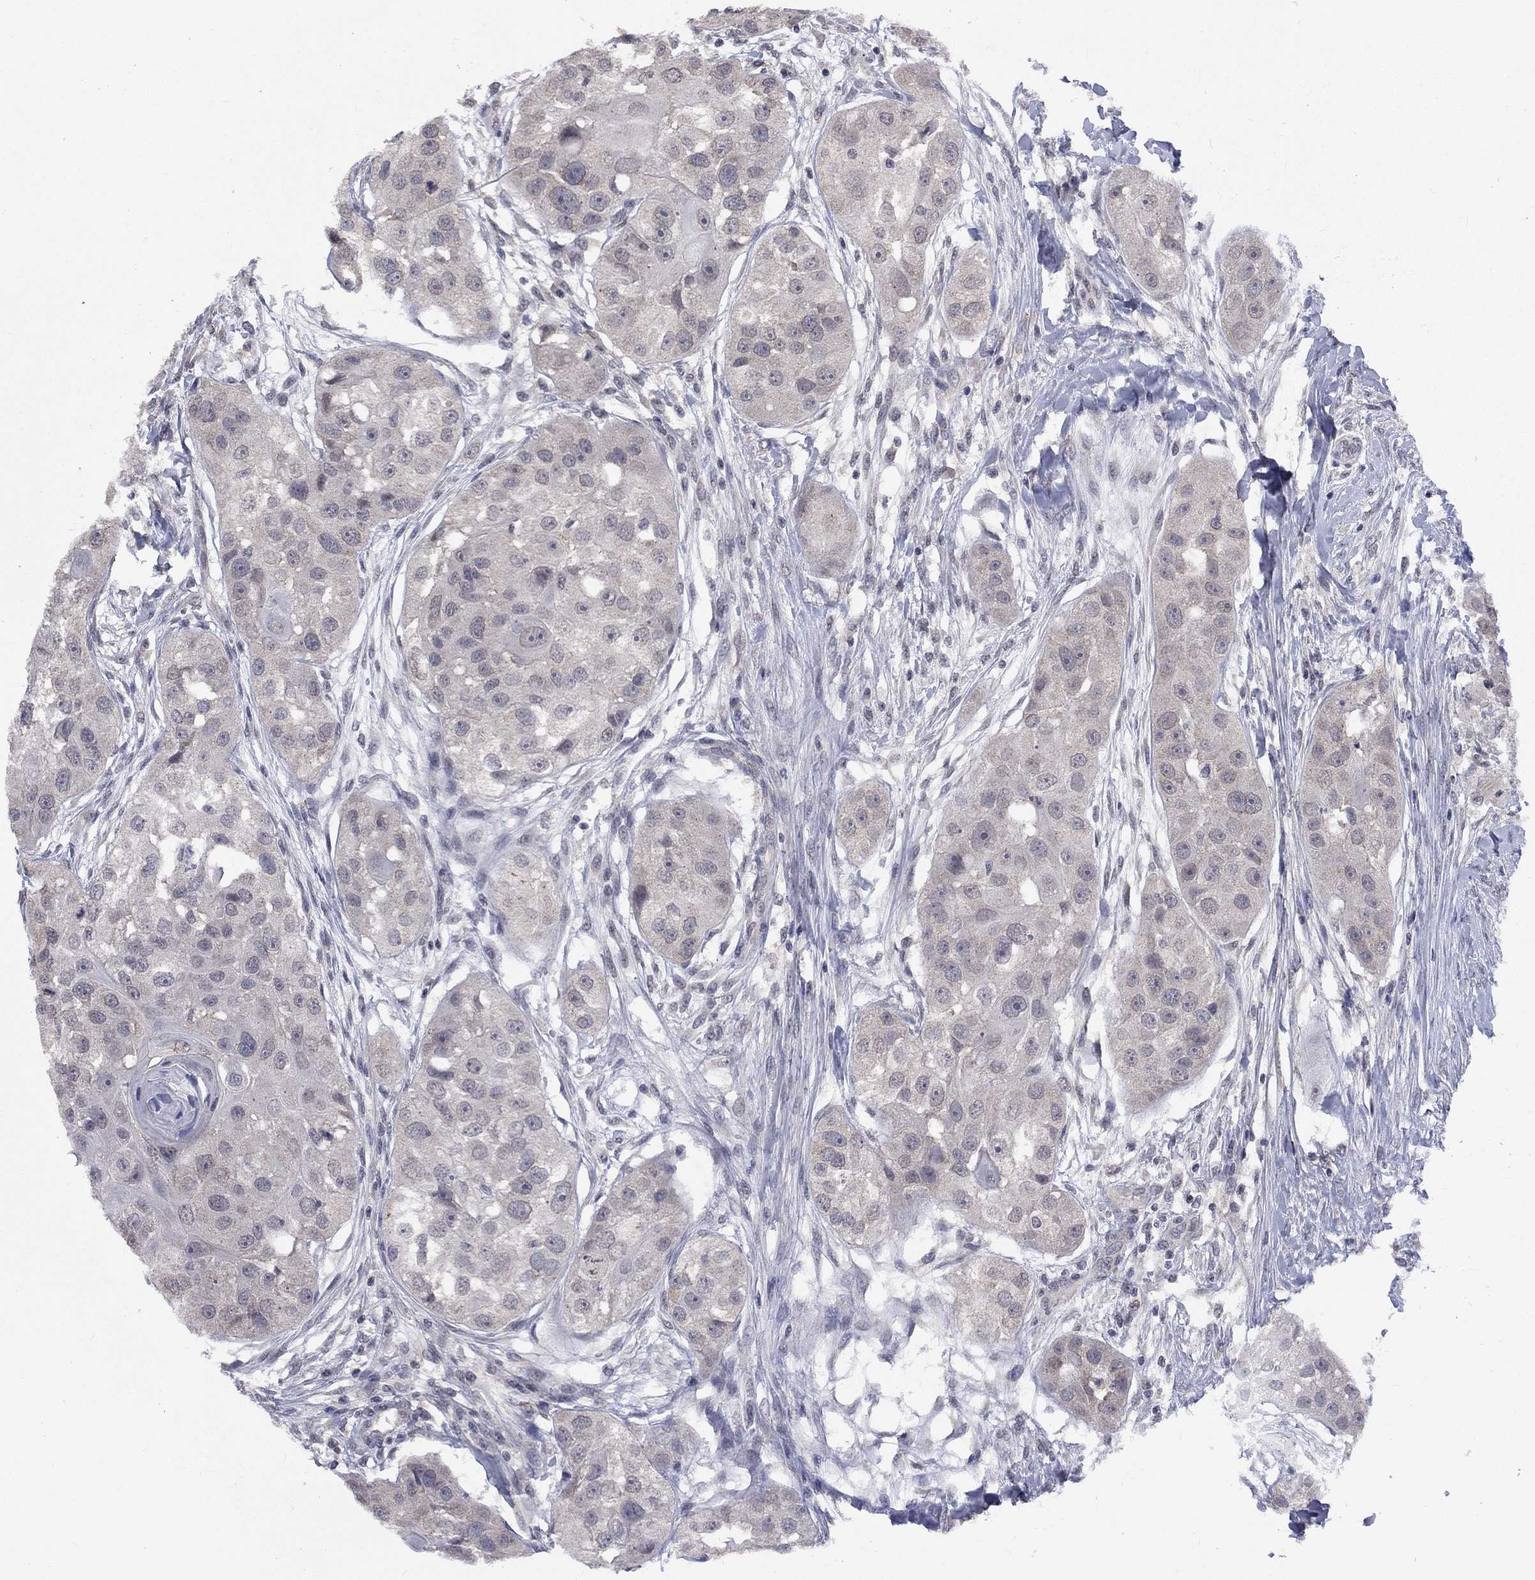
{"staining": {"intensity": "weak", "quantity": "<25%", "location": "cytoplasmic/membranous"}, "tissue": "head and neck cancer", "cell_type": "Tumor cells", "image_type": "cancer", "snomed": [{"axis": "morphology", "description": "Normal tissue, NOS"}, {"axis": "morphology", "description": "Squamous cell carcinoma, NOS"}, {"axis": "topography", "description": "Skeletal muscle"}, {"axis": "topography", "description": "Head-Neck"}], "caption": "A histopathology image of human head and neck squamous cell carcinoma is negative for staining in tumor cells.", "gene": "SPATA33", "patient": {"sex": "male", "age": 51}}